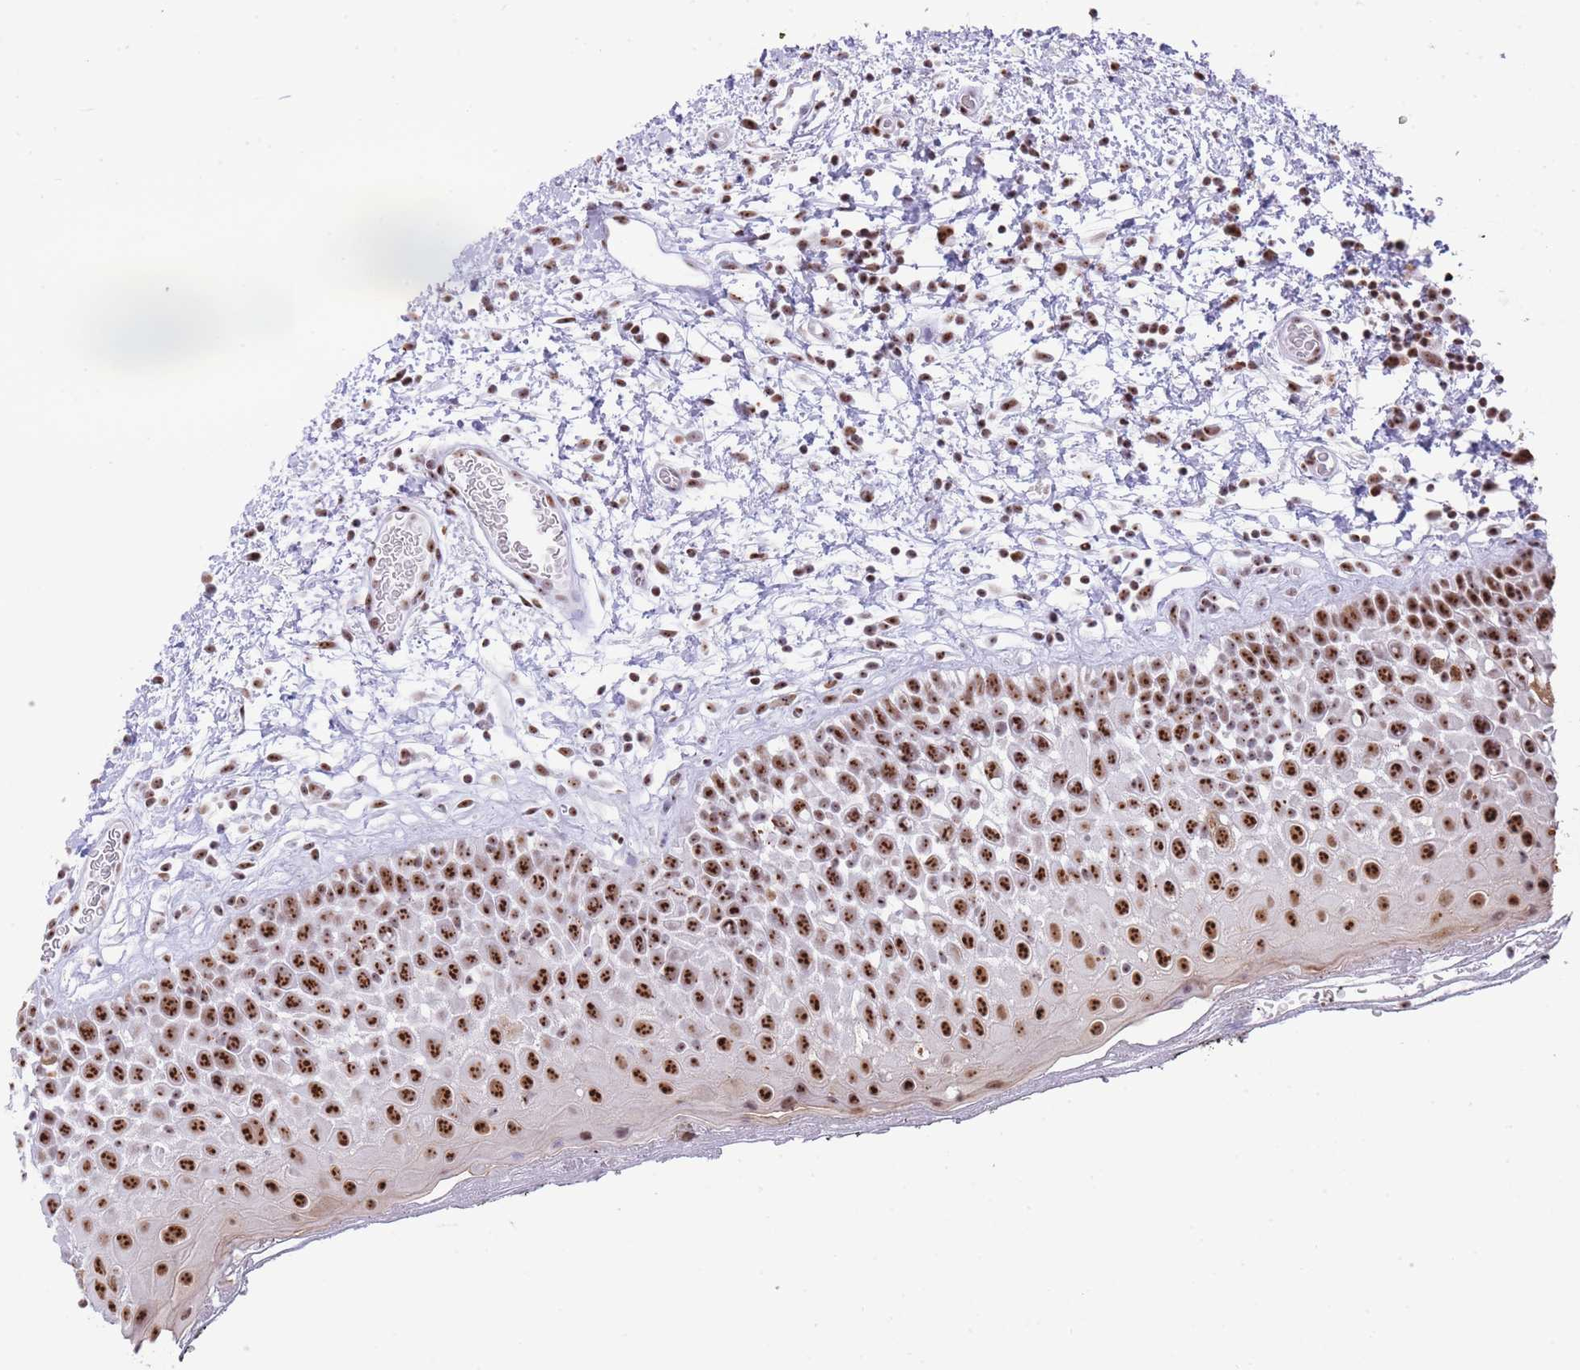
{"staining": {"intensity": "strong", "quantity": ">75%", "location": "nuclear"}, "tissue": "oral mucosa", "cell_type": "Squamous epithelial cells", "image_type": "normal", "snomed": [{"axis": "morphology", "description": "Normal tissue, NOS"}, {"axis": "morphology", "description": "Squamous cell carcinoma, NOS"}, {"axis": "topography", "description": "Oral tissue"}, {"axis": "topography", "description": "Tounge, NOS"}, {"axis": "topography", "description": "Head-Neck"}], "caption": "Protein staining of unremarkable oral mucosa demonstrates strong nuclear staining in about >75% of squamous epithelial cells. The staining was performed using DAB to visualize the protein expression in brown, while the nuclei were stained in blue with hematoxylin (Magnification: 20x).", "gene": "EVC2", "patient": {"sex": "male", "age": 76}}